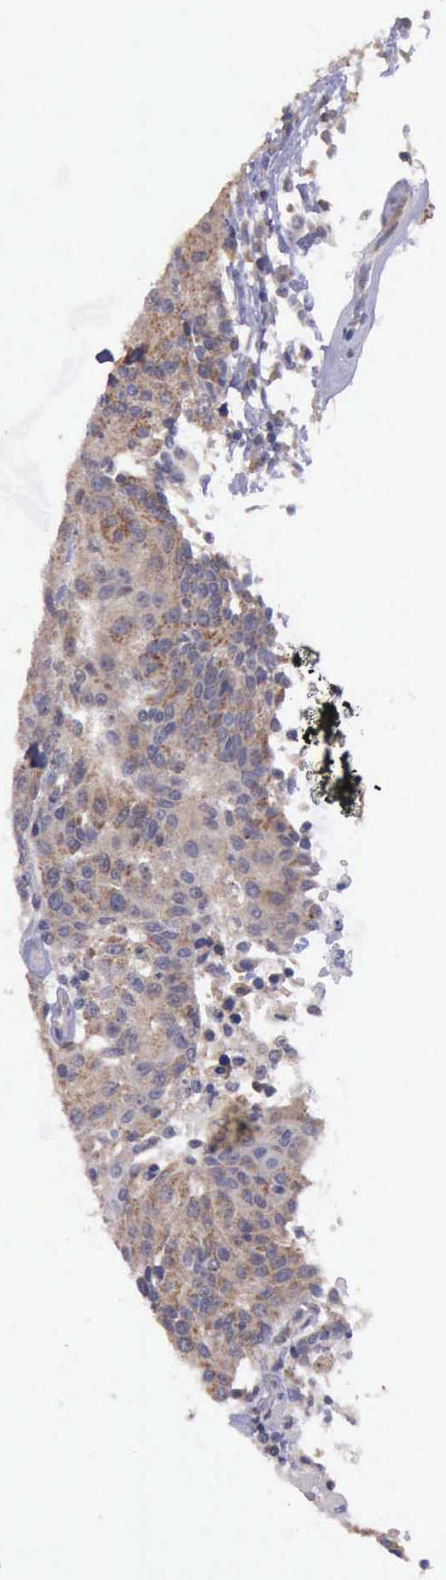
{"staining": {"intensity": "moderate", "quantity": "25%-75%", "location": "cytoplasmic/membranous"}, "tissue": "urothelial cancer", "cell_type": "Tumor cells", "image_type": "cancer", "snomed": [{"axis": "morphology", "description": "Urothelial carcinoma, High grade"}, {"axis": "topography", "description": "Urinary bladder"}], "caption": "Tumor cells show medium levels of moderate cytoplasmic/membranous staining in about 25%-75% of cells in urothelial cancer.", "gene": "TXN2", "patient": {"sex": "female", "age": 85}}